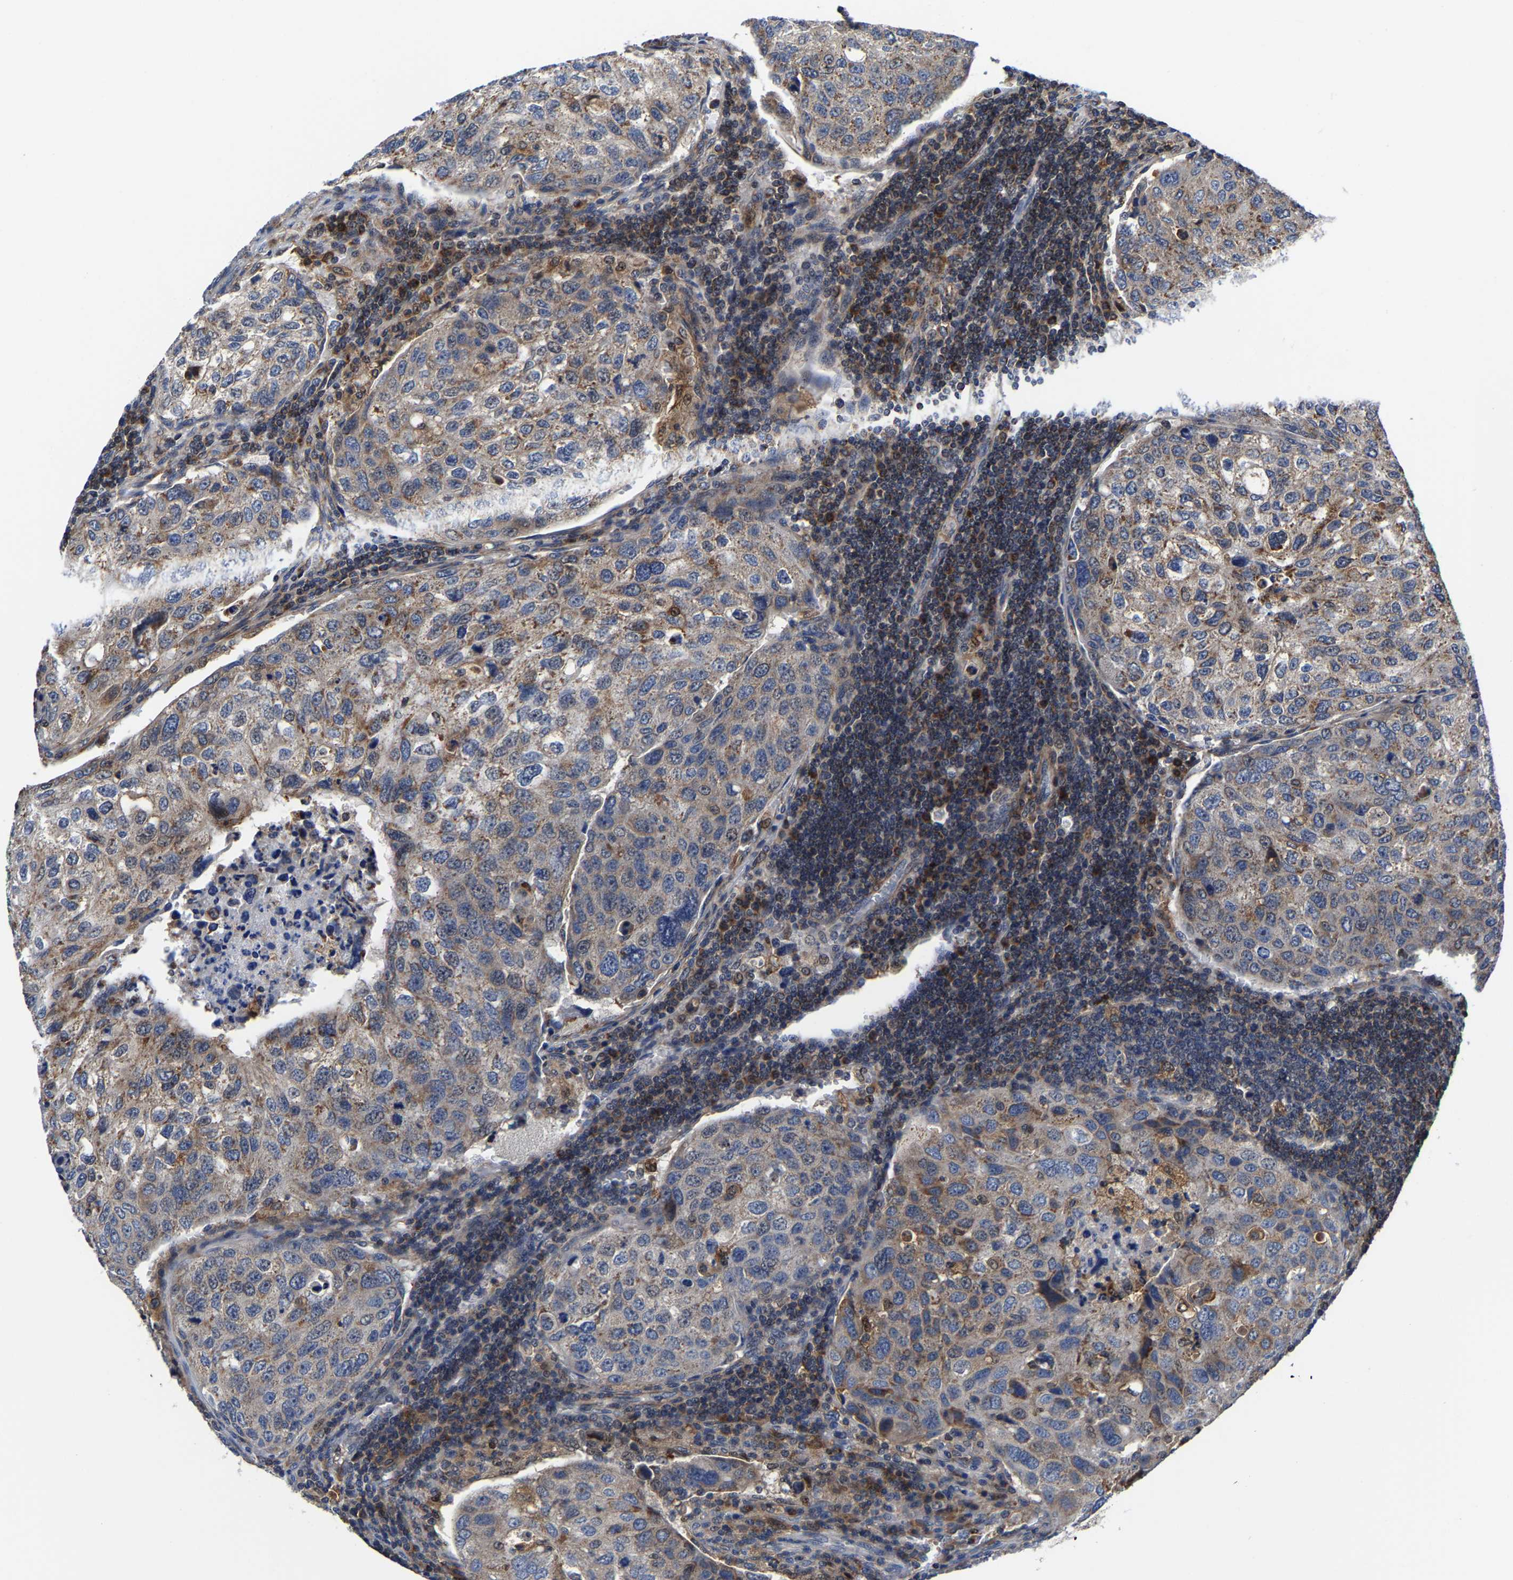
{"staining": {"intensity": "moderate", "quantity": "25%-75%", "location": "cytoplasmic/membranous"}, "tissue": "urothelial cancer", "cell_type": "Tumor cells", "image_type": "cancer", "snomed": [{"axis": "morphology", "description": "Urothelial carcinoma, High grade"}, {"axis": "topography", "description": "Lymph node"}, {"axis": "topography", "description": "Urinary bladder"}], "caption": "The histopathology image shows staining of urothelial cancer, revealing moderate cytoplasmic/membranous protein positivity (brown color) within tumor cells.", "gene": "PFKFB3", "patient": {"sex": "male", "age": 51}}